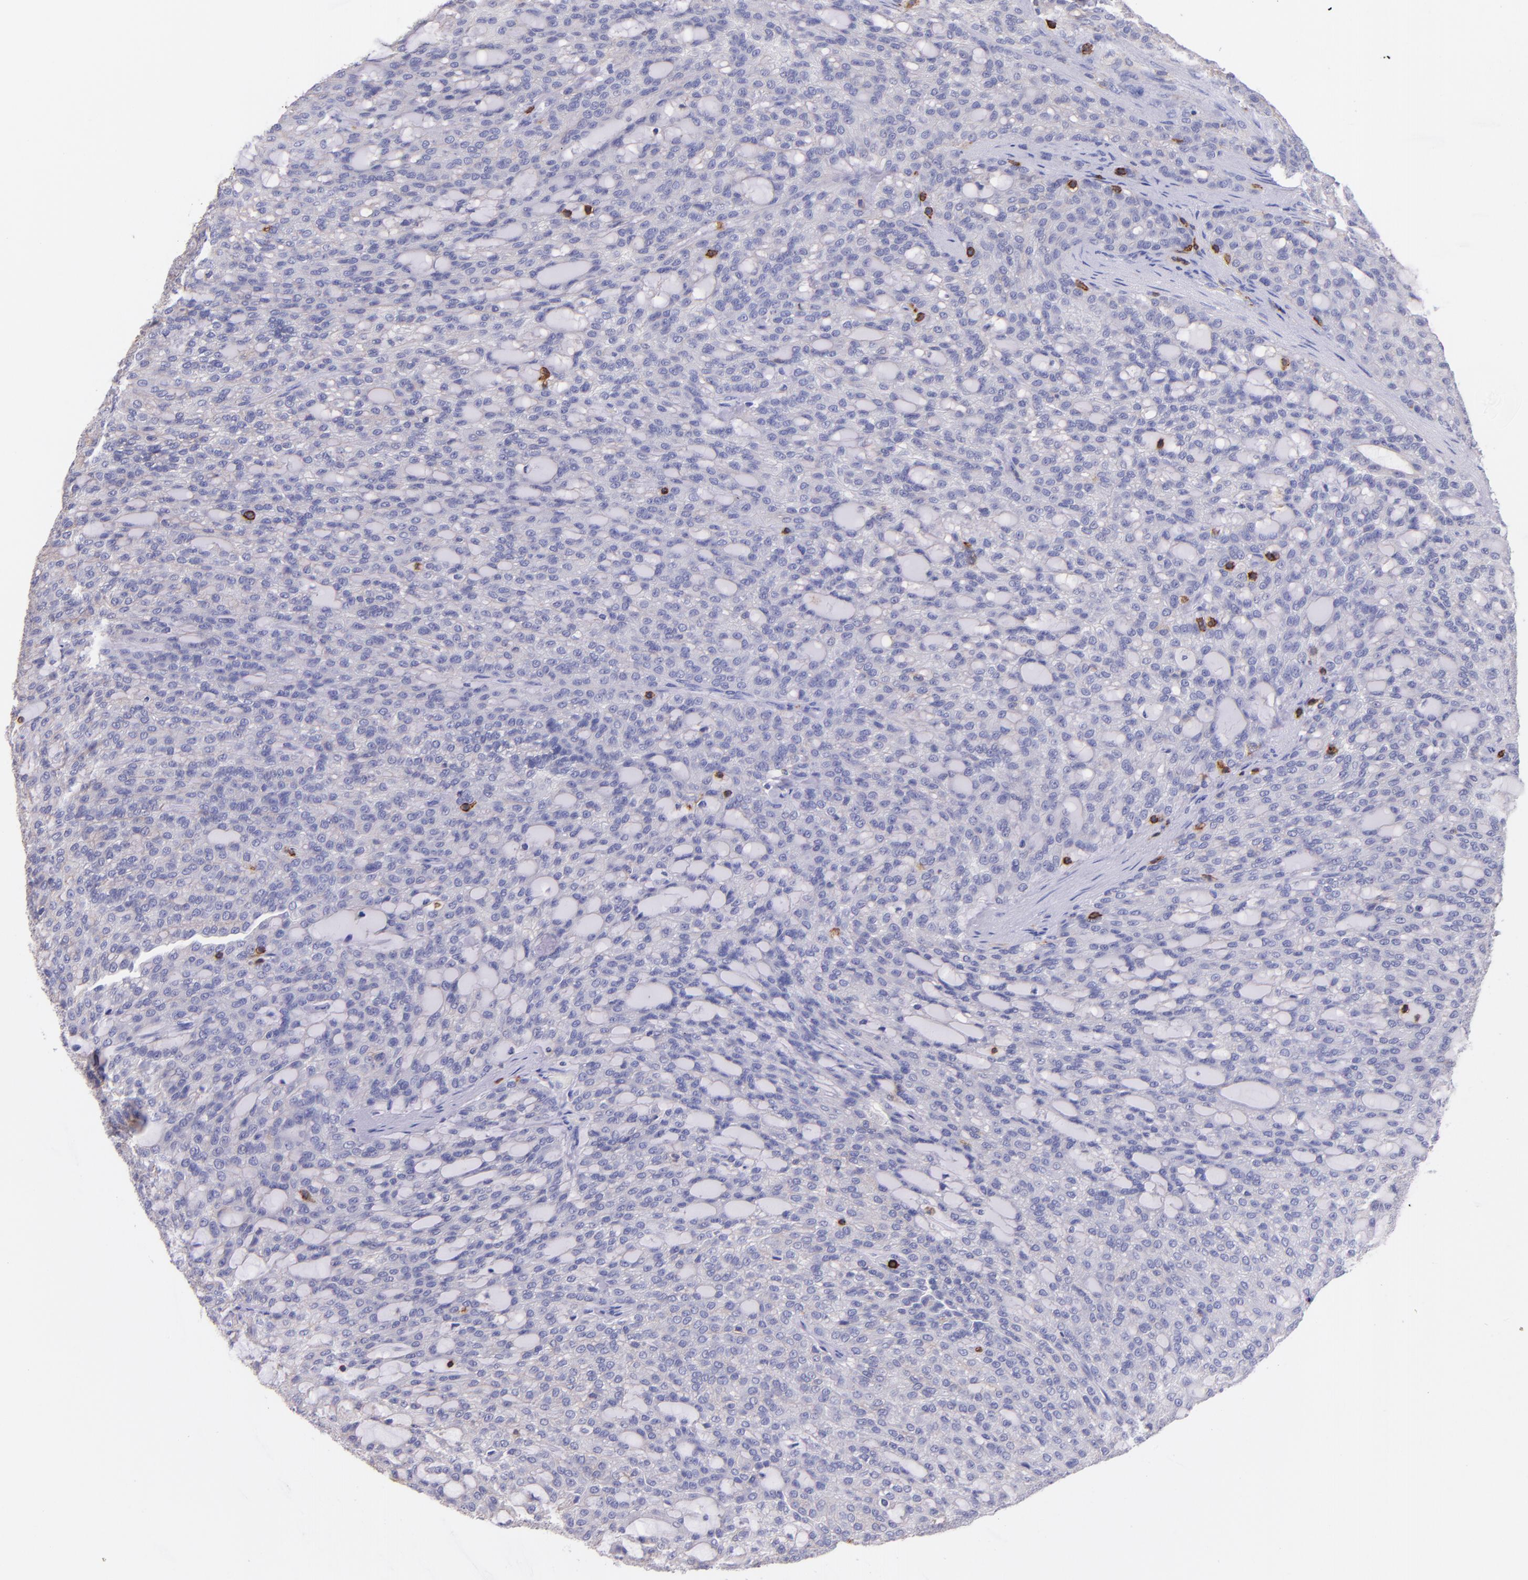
{"staining": {"intensity": "negative", "quantity": "none", "location": "none"}, "tissue": "renal cancer", "cell_type": "Tumor cells", "image_type": "cancer", "snomed": [{"axis": "morphology", "description": "Adenocarcinoma, NOS"}, {"axis": "topography", "description": "Kidney"}], "caption": "A histopathology image of renal cancer (adenocarcinoma) stained for a protein shows no brown staining in tumor cells.", "gene": "SPN", "patient": {"sex": "male", "age": 63}}